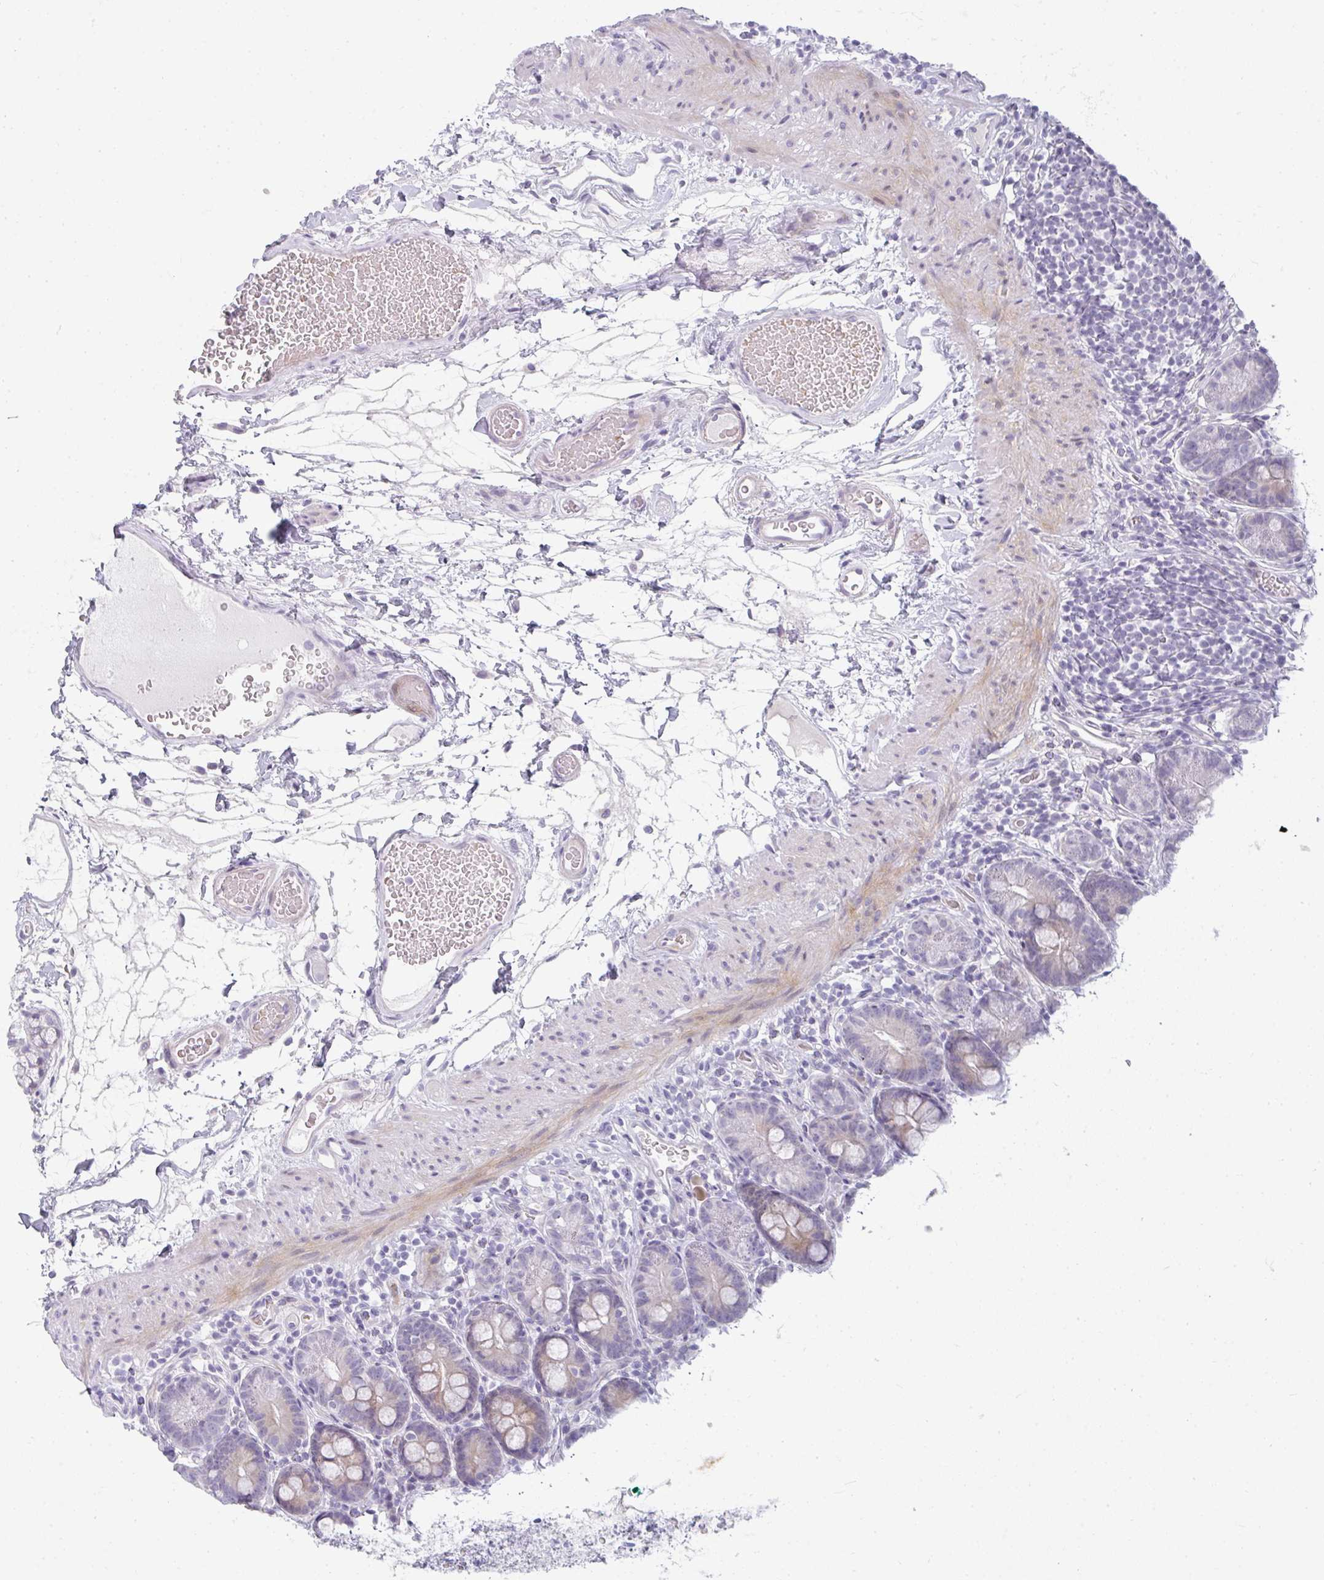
{"staining": {"intensity": "moderate", "quantity": "25%-75%", "location": "cytoplasmic/membranous"}, "tissue": "duodenum", "cell_type": "Glandular cells", "image_type": "normal", "snomed": [{"axis": "morphology", "description": "Normal tissue, NOS"}, {"axis": "topography", "description": "Duodenum"}], "caption": "Immunohistochemistry (IHC) image of normal duodenum: human duodenum stained using IHC displays medium levels of moderate protein expression localized specifically in the cytoplasmic/membranous of glandular cells, appearing as a cytoplasmic/membranous brown color.", "gene": "NEU2", "patient": {"sex": "female", "age": 67}}